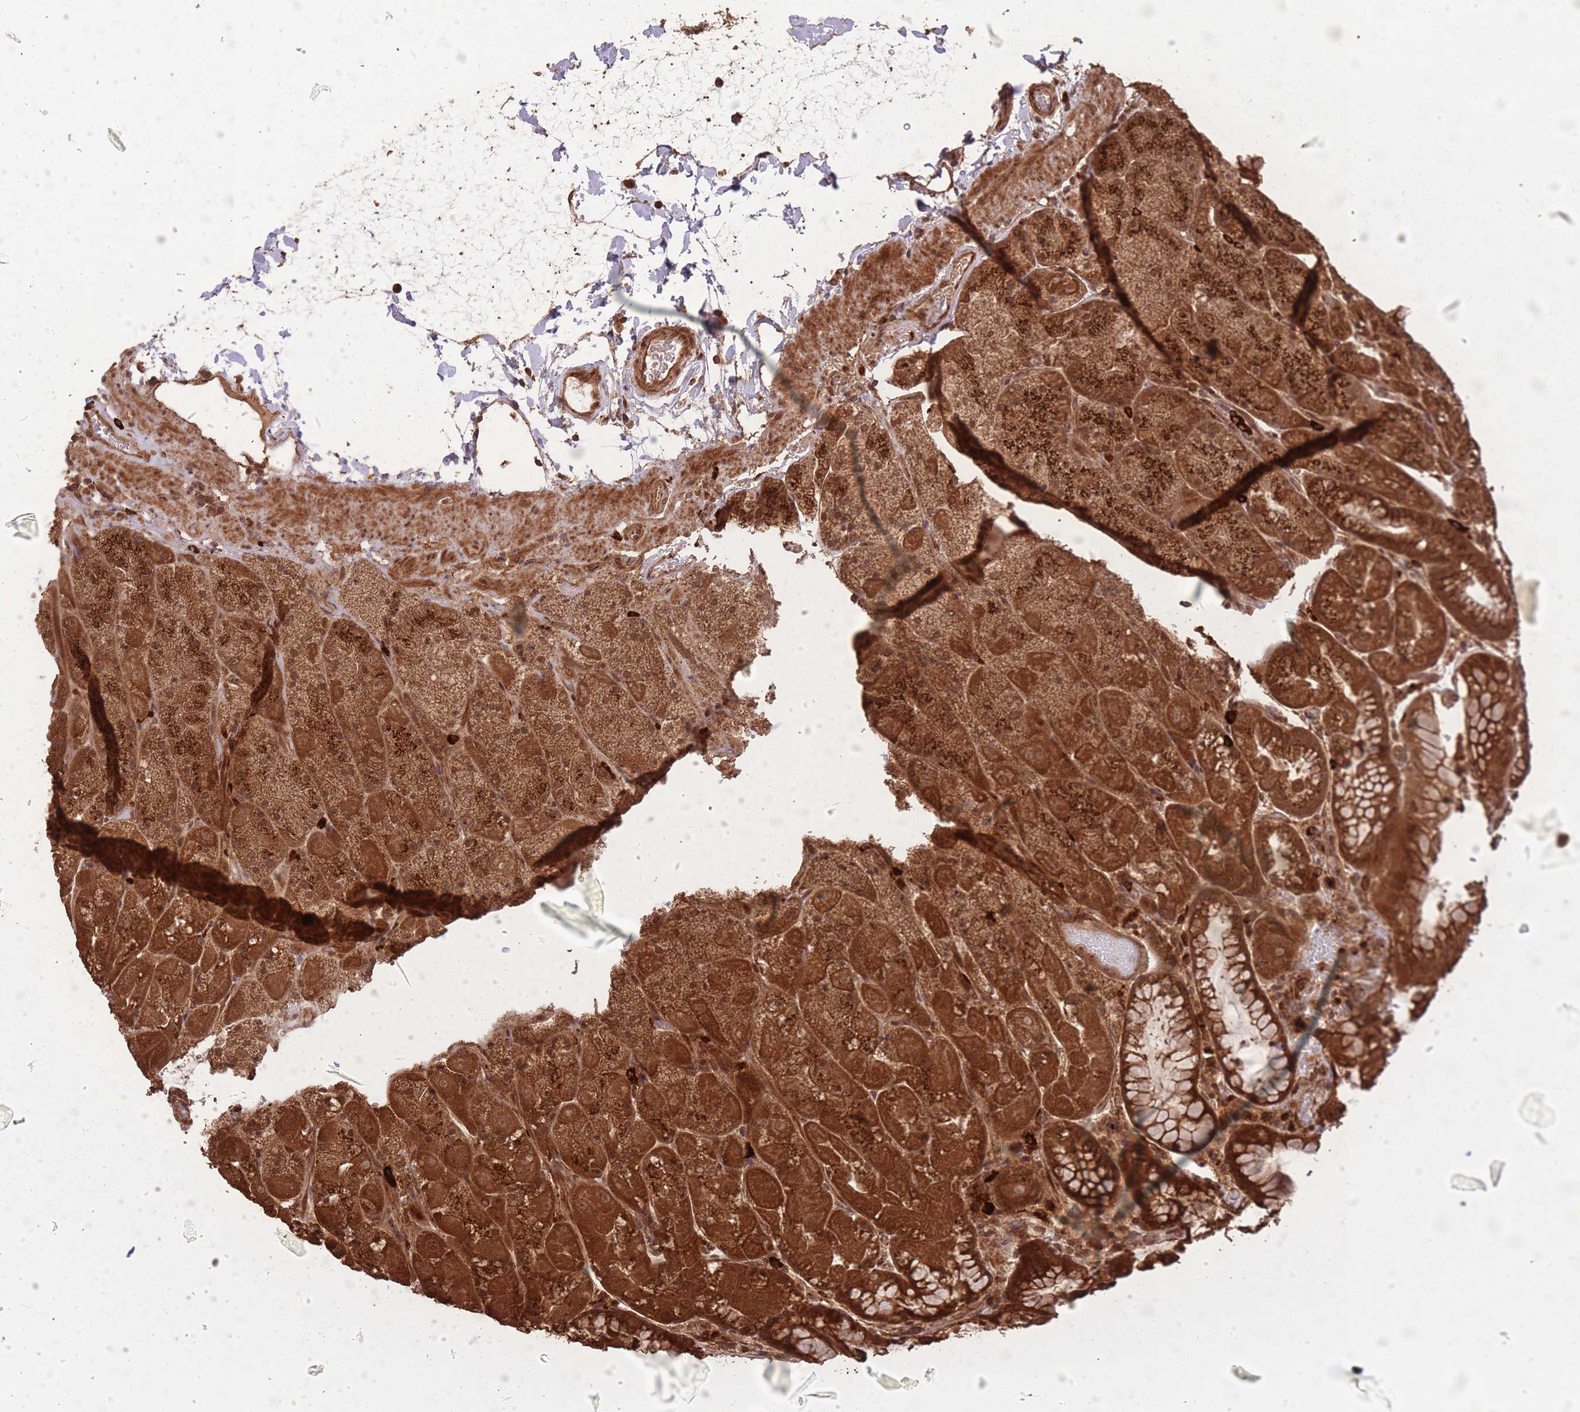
{"staining": {"intensity": "strong", "quantity": ">75%", "location": "cytoplasmic/membranous"}, "tissue": "stomach", "cell_type": "Glandular cells", "image_type": "normal", "snomed": [{"axis": "morphology", "description": "Normal tissue, NOS"}, {"axis": "topography", "description": "Stomach, upper"}, {"axis": "topography", "description": "Stomach, lower"}], "caption": "Protein expression analysis of unremarkable stomach demonstrates strong cytoplasmic/membranous staining in about >75% of glandular cells.", "gene": "ERBB3", "patient": {"sex": "male", "age": 67}}